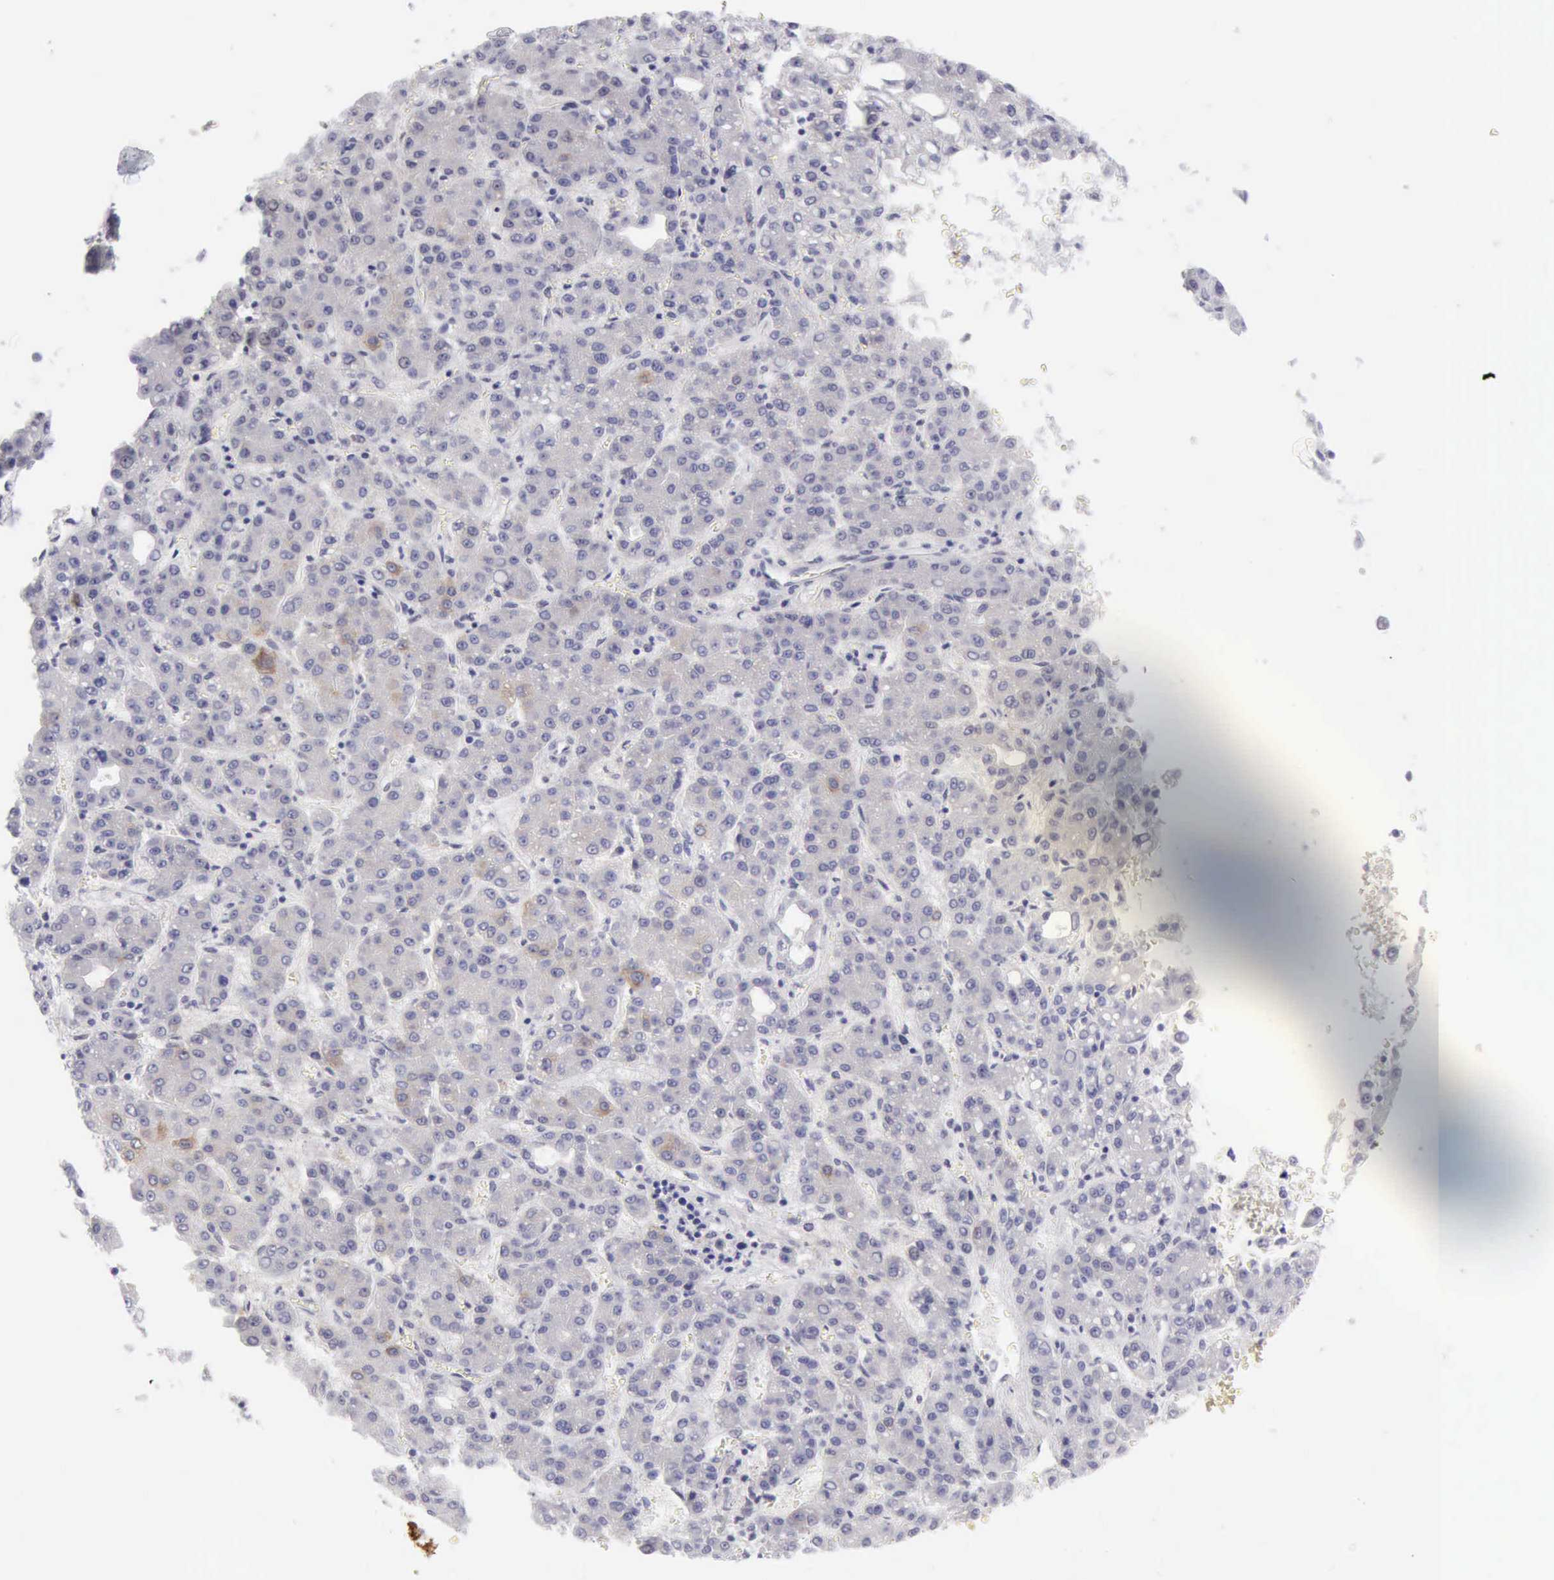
{"staining": {"intensity": "negative", "quantity": "none", "location": "none"}, "tissue": "liver cancer", "cell_type": "Tumor cells", "image_type": "cancer", "snomed": [{"axis": "morphology", "description": "Carcinoma, Hepatocellular, NOS"}, {"axis": "topography", "description": "Liver"}], "caption": "DAB immunohistochemical staining of liver cancer shows no significant positivity in tumor cells. (DAB (3,3'-diaminobenzidine) immunohistochemistry with hematoxylin counter stain).", "gene": "TFRC", "patient": {"sex": "male", "age": 69}}